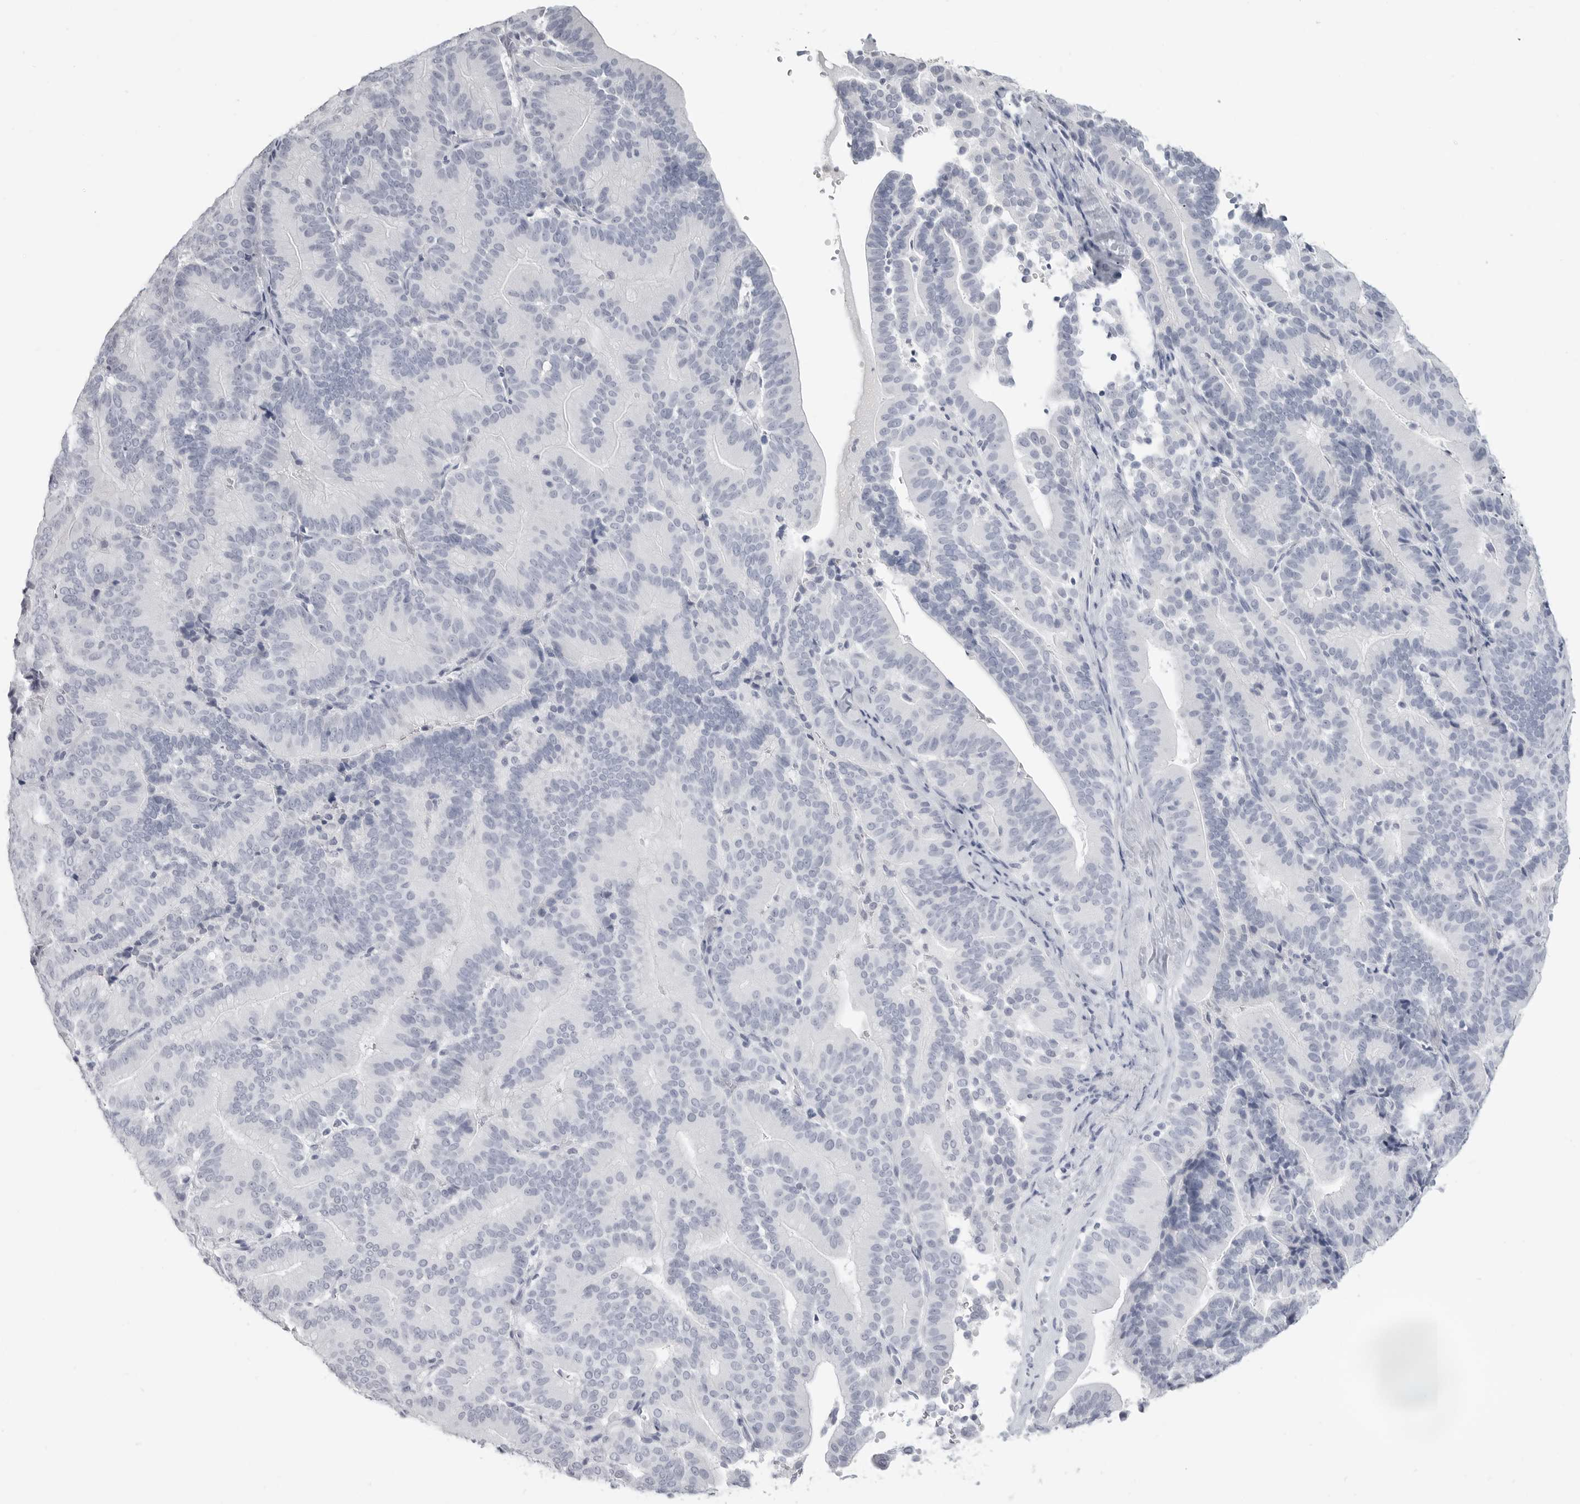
{"staining": {"intensity": "negative", "quantity": "none", "location": "none"}, "tissue": "liver cancer", "cell_type": "Tumor cells", "image_type": "cancer", "snomed": [{"axis": "morphology", "description": "Cholangiocarcinoma"}, {"axis": "topography", "description": "Liver"}], "caption": "Immunohistochemistry image of human liver cholangiocarcinoma stained for a protein (brown), which displays no staining in tumor cells.", "gene": "LY6D", "patient": {"sex": "female", "age": 75}}